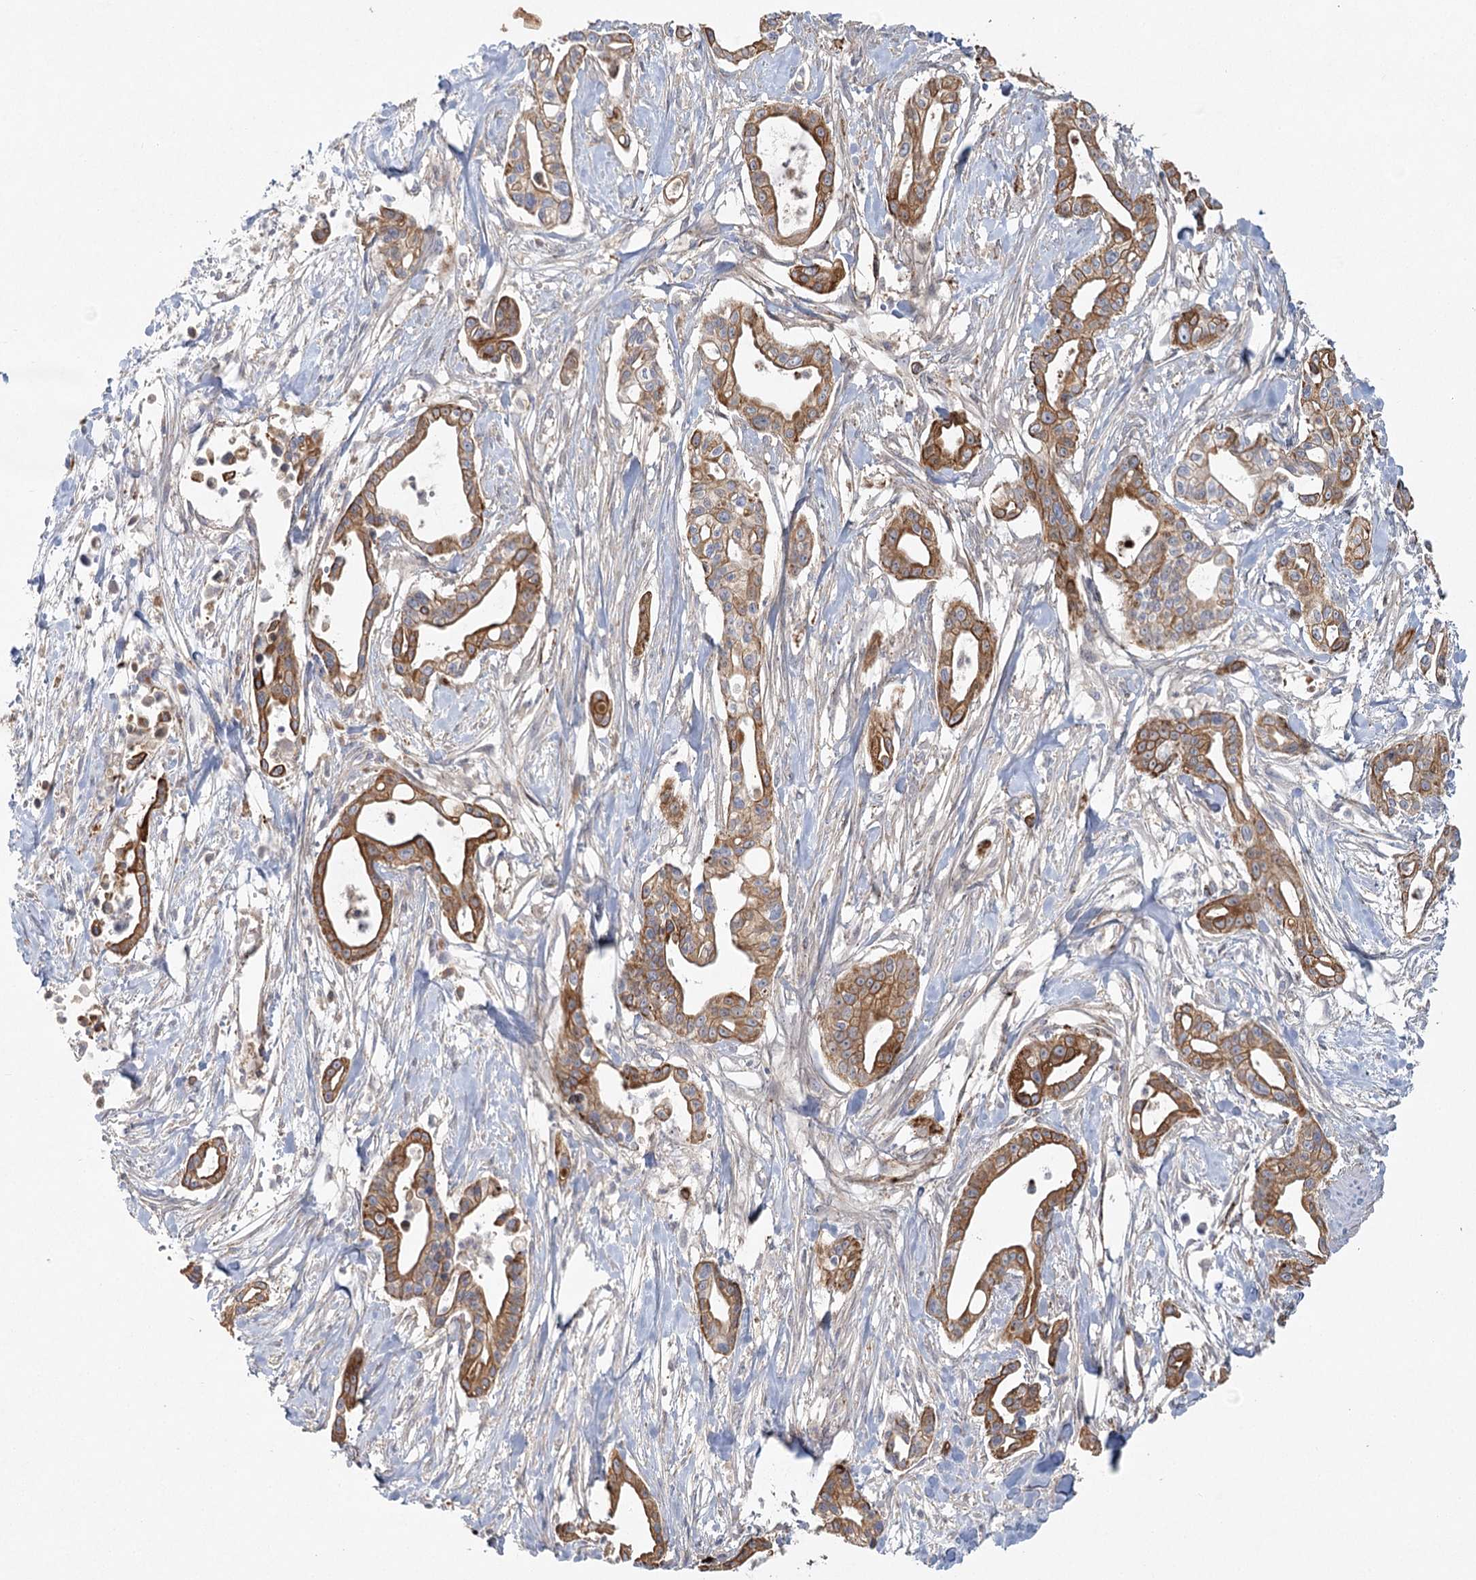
{"staining": {"intensity": "moderate", "quantity": ">75%", "location": "cytoplasmic/membranous"}, "tissue": "pancreatic cancer", "cell_type": "Tumor cells", "image_type": "cancer", "snomed": [{"axis": "morphology", "description": "Adenocarcinoma, NOS"}, {"axis": "topography", "description": "Pancreas"}], "caption": "This is an image of IHC staining of pancreatic adenocarcinoma, which shows moderate expression in the cytoplasmic/membranous of tumor cells.", "gene": "KBTBD4", "patient": {"sex": "male", "age": 68}}